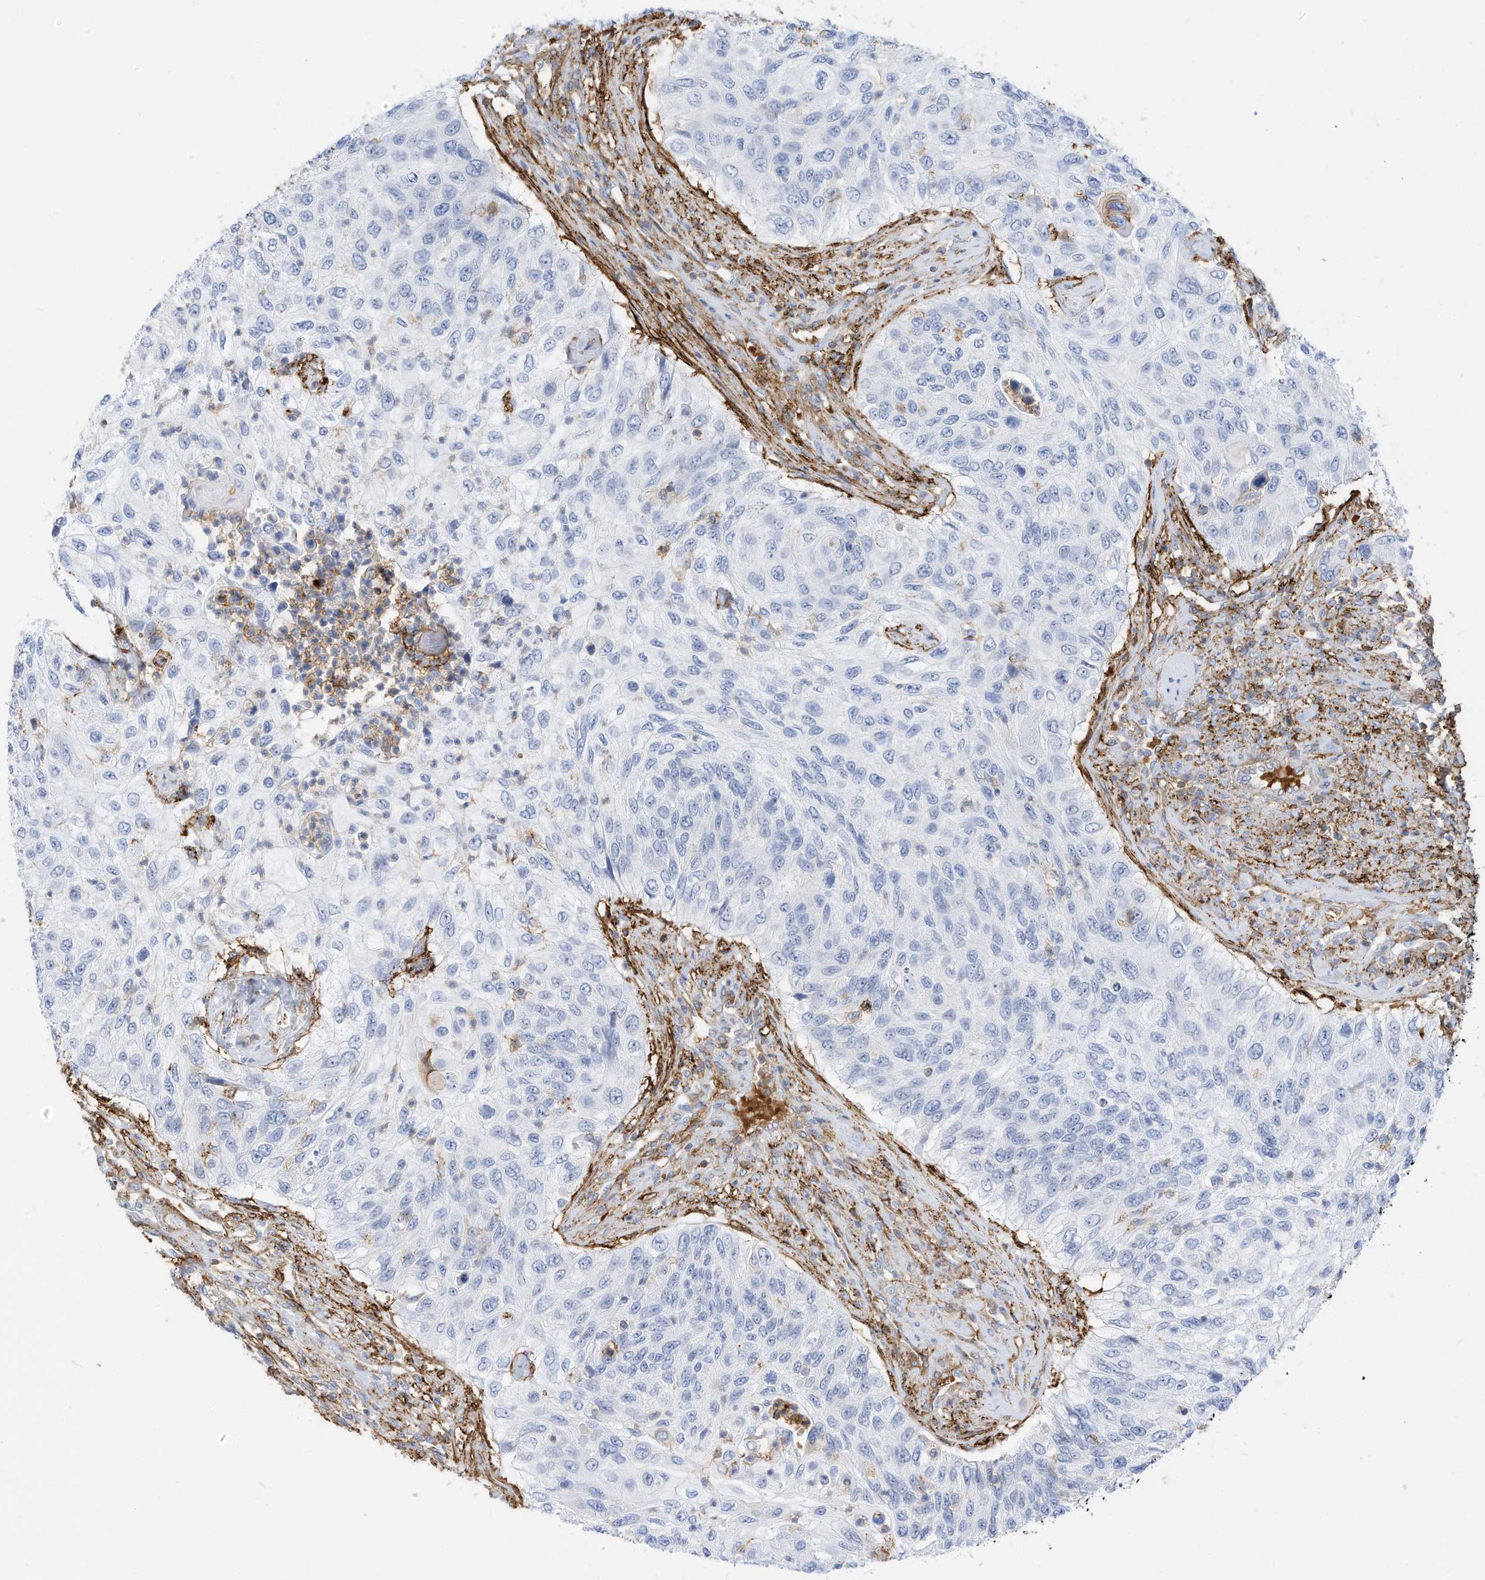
{"staining": {"intensity": "negative", "quantity": "none", "location": "none"}, "tissue": "urothelial cancer", "cell_type": "Tumor cells", "image_type": "cancer", "snomed": [{"axis": "morphology", "description": "Urothelial carcinoma, High grade"}, {"axis": "topography", "description": "Urinary bladder"}], "caption": "High power microscopy photomicrograph of an immunohistochemistry image of urothelial carcinoma (high-grade), revealing no significant staining in tumor cells.", "gene": "TXNDC9", "patient": {"sex": "female", "age": 60}}